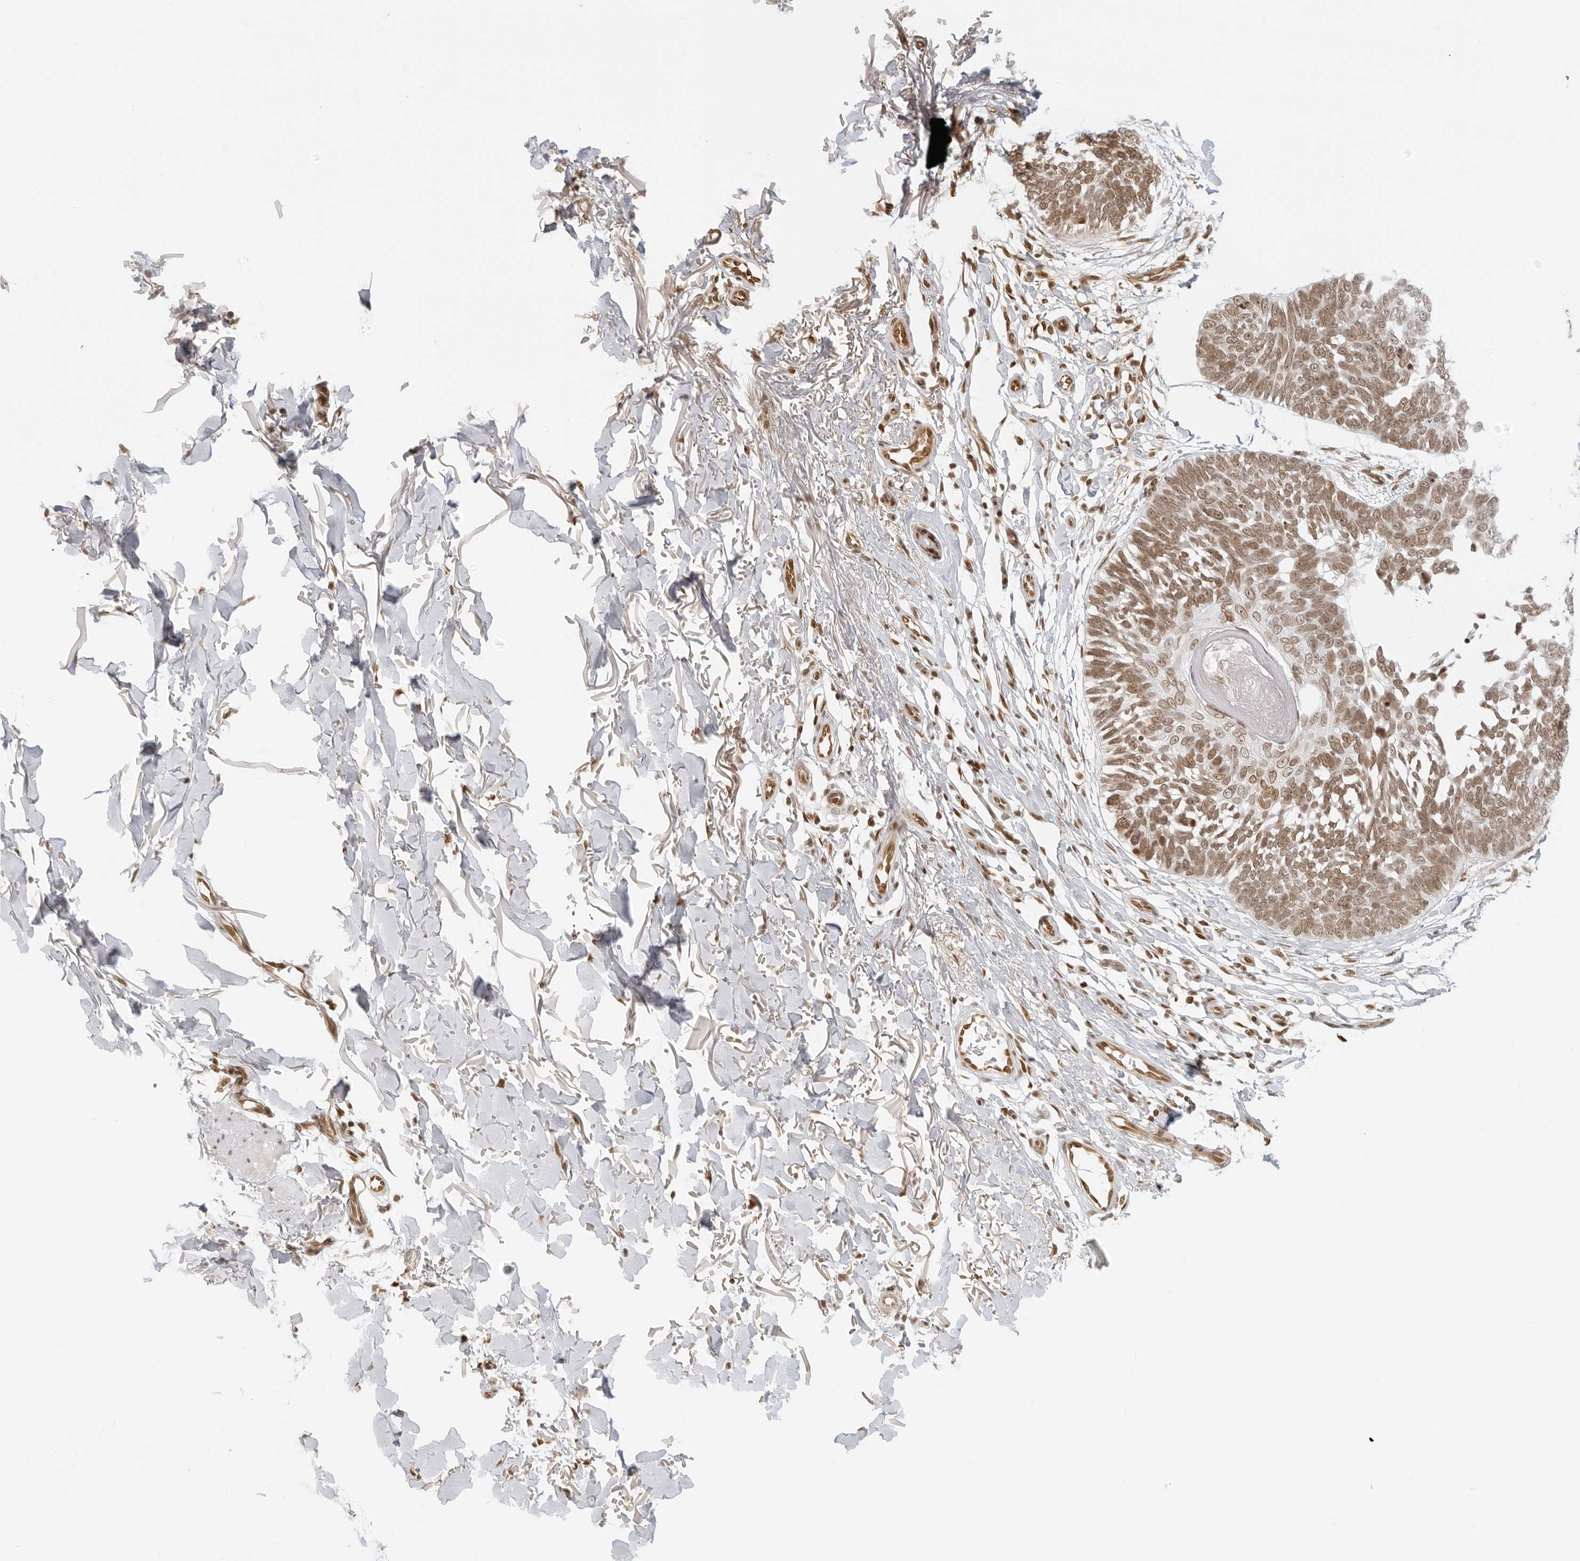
{"staining": {"intensity": "moderate", "quantity": ">75%", "location": "nuclear"}, "tissue": "skin cancer", "cell_type": "Tumor cells", "image_type": "cancer", "snomed": [{"axis": "morphology", "description": "Normal tissue, NOS"}, {"axis": "morphology", "description": "Basal cell carcinoma"}, {"axis": "topography", "description": "Skin"}], "caption": "Human skin cancer stained with a brown dye shows moderate nuclear positive expression in about >75% of tumor cells.", "gene": "RCC1", "patient": {"sex": "male", "age": 77}}